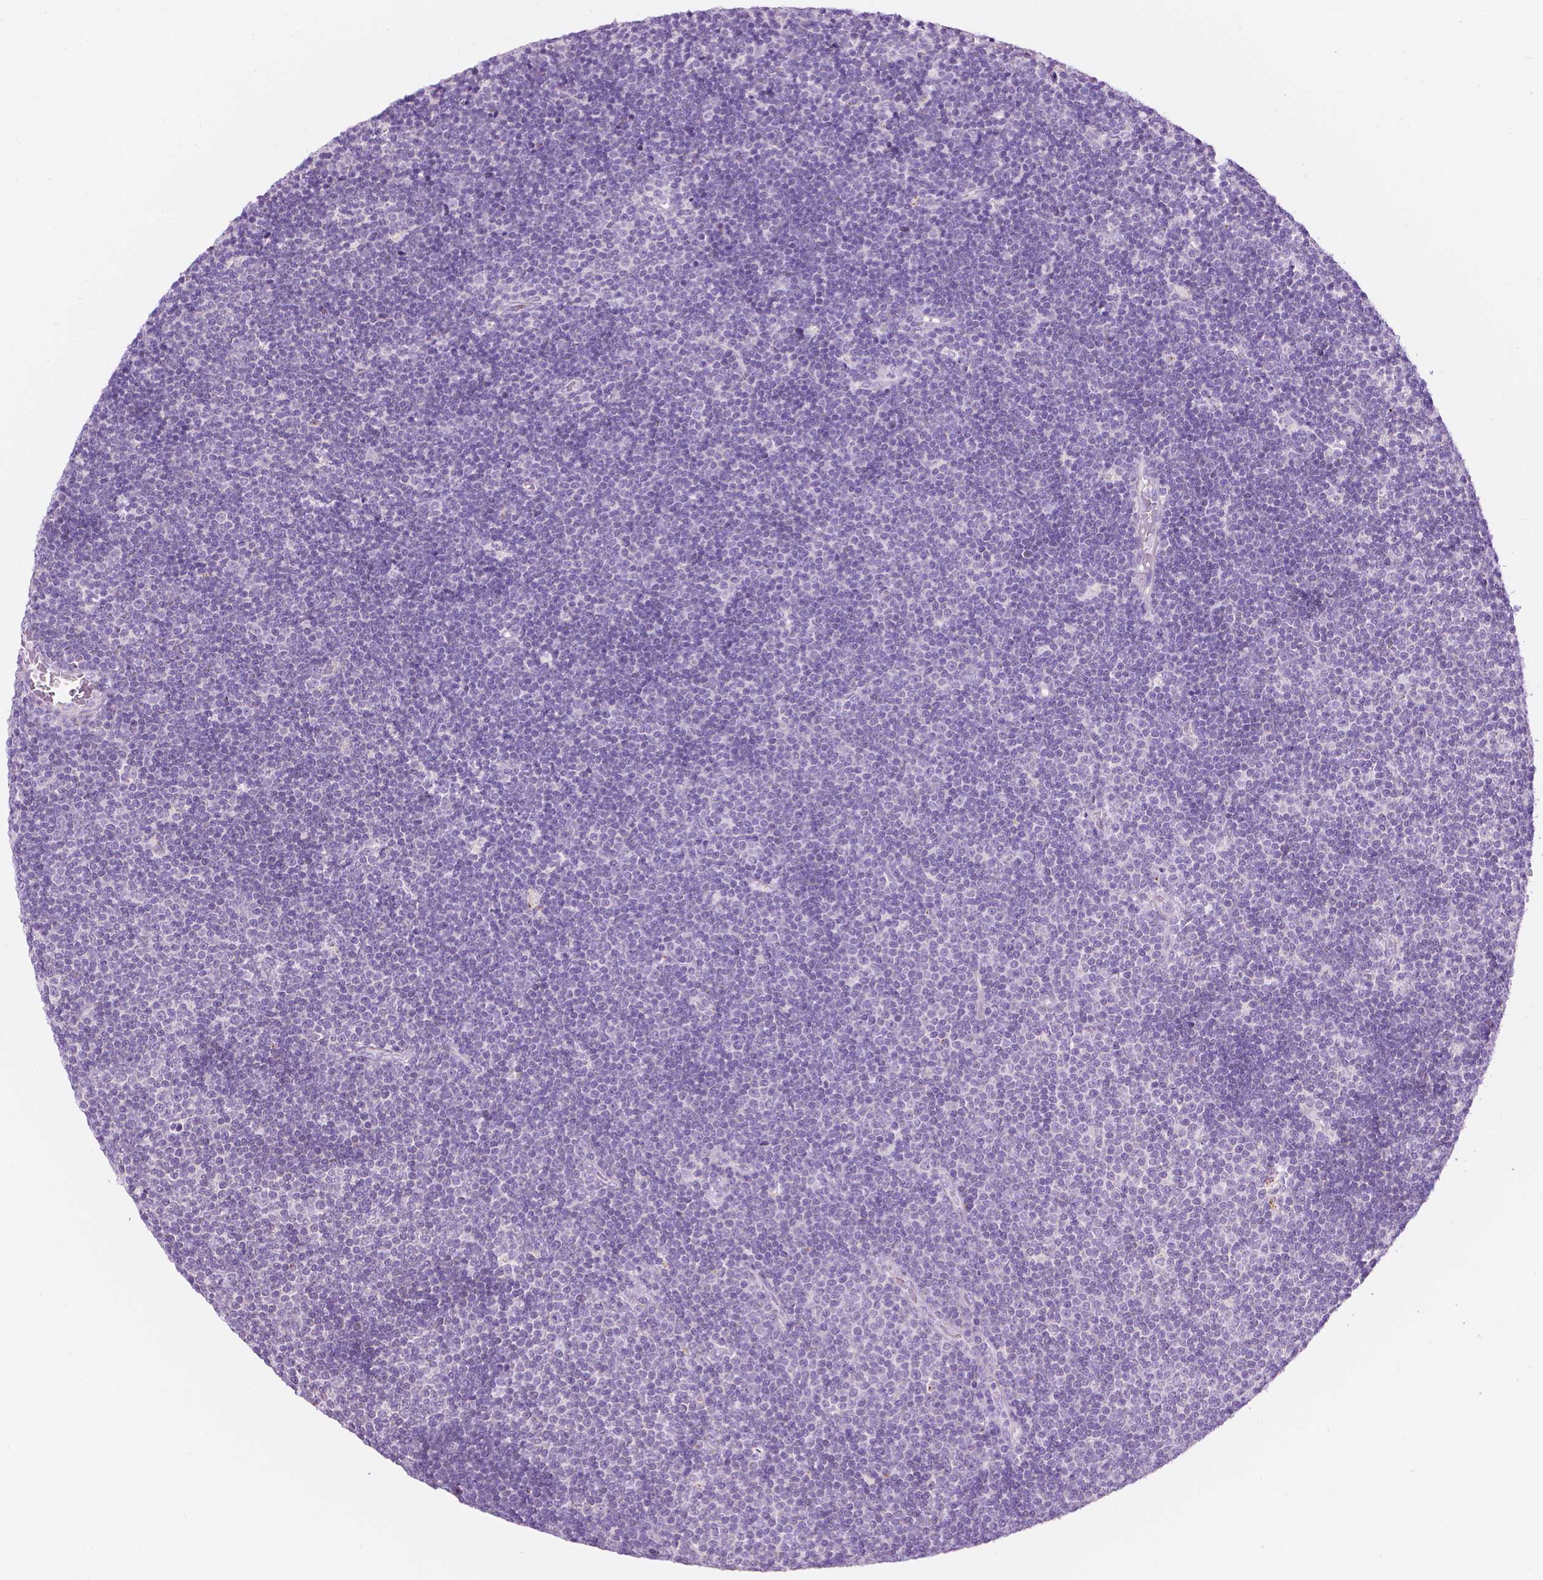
{"staining": {"intensity": "negative", "quantity": "none", "location": "none"}, "tissue": "lymphoma", "cell_type": "Tumor cells", "image_type": "cancer", "snomed": [{"axis": "morphology", "description": "Malignant lymphoma, non-Hodgkin's type, Low grade"}, {"axis": "topography", "description": "Brain"}], "caption": "Tumor cells are negative for brown protein staining in lymphoma.", "gene": "NOS1AP", "patient": {"sex": "female", "age": 66}}